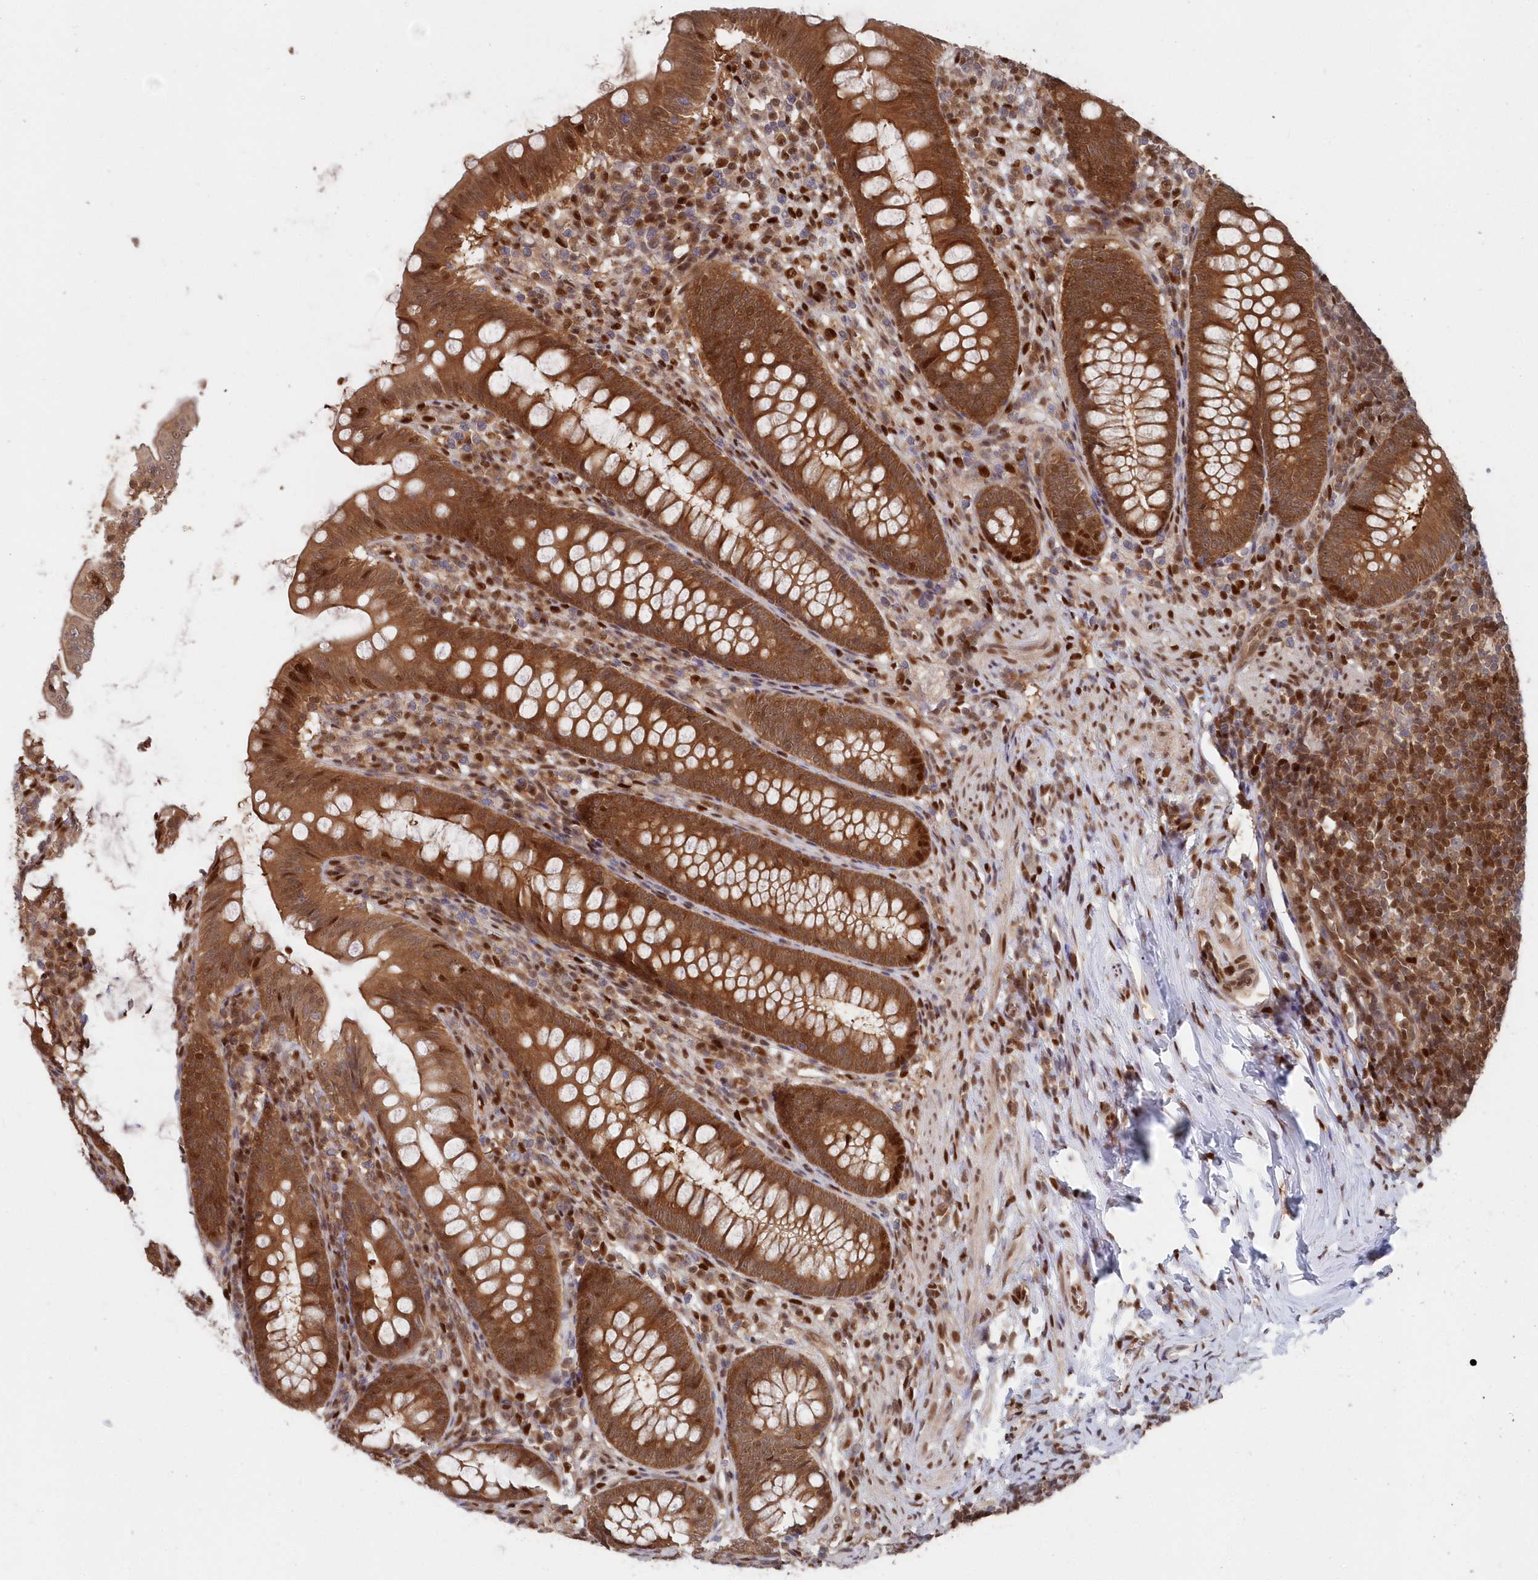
{"staining": {"intensity": "strong", "quantity": ">75%", "location": "cytoplasmic/membranous,nuclear"}, "tissue": "appendix", "cell_type": "Glandular cells", "image_type": "normal", "snomed": [{"axis": "morphology", "description": "Normal tissue, NOS"}, {"axis": "topography", "description": "Appendix"}], "caption": "The immunohistochemical stain labels strong cytoplasmic/membranous,nuclear expression in glandular cells of unremarkable appendix.", "gene": "ABHD14B", "patient": {"sex": "male", "age": 14}}